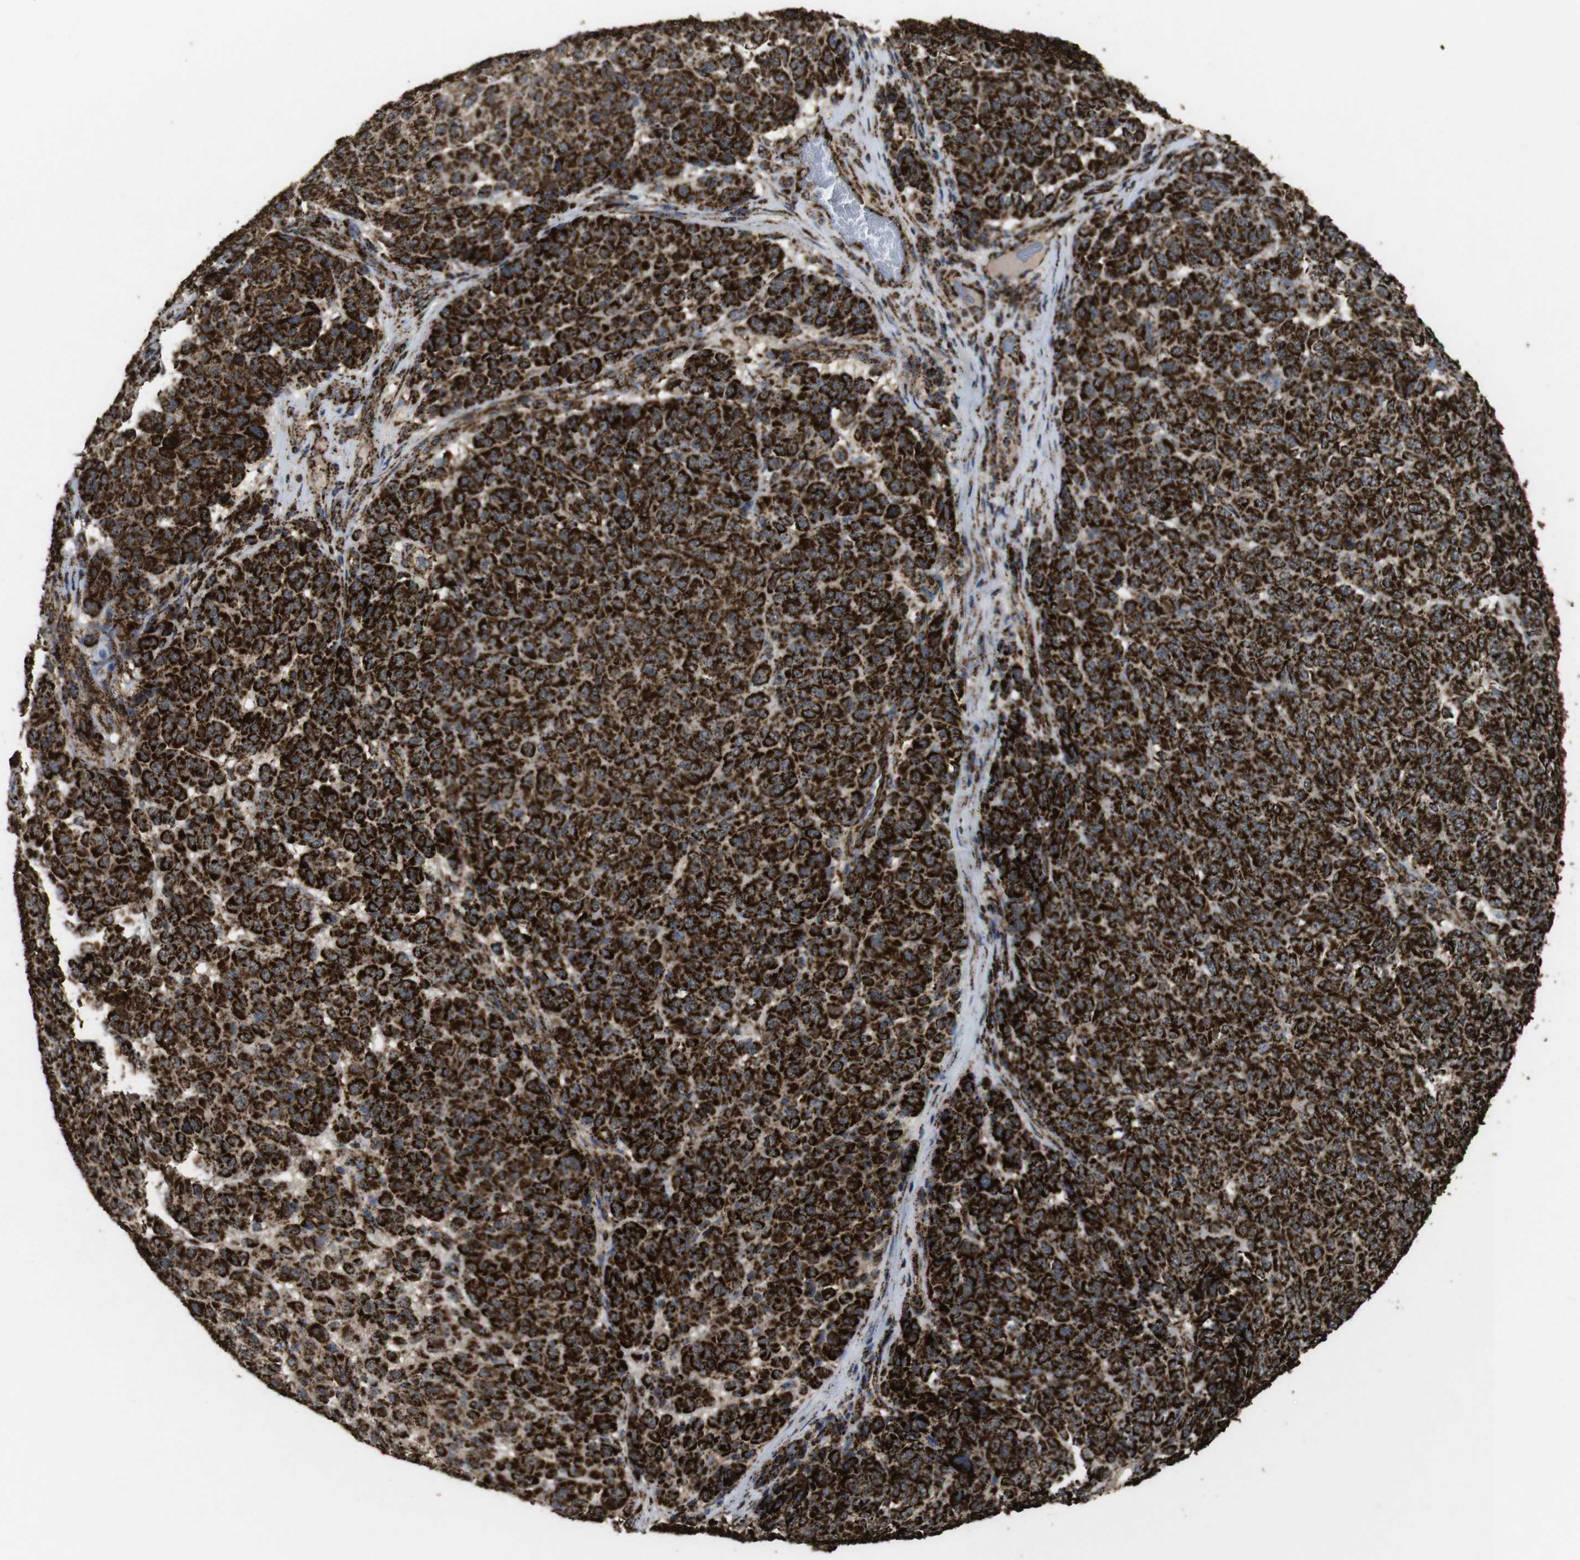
{"staining": {"intensity": "strong", "quantity": ">75%", "location": "cytoplasmic/membranous"}, "tissue": "melanoma", "cell_type": "Tumor cells", "image_type": "cancer", "snomed": [{"axis": "morphology", "description": "Malignant melanoma, NOS"}, {"axis": "topography", "description": "Skin"}], "caption": "Tumor cells demonstrate high levels of strong cytoplasmic/membranous staining in approximately >75% of cells in melanoma.", "gene": "ATP5F1A", "patient": {"sex": "male", "age": 59}}